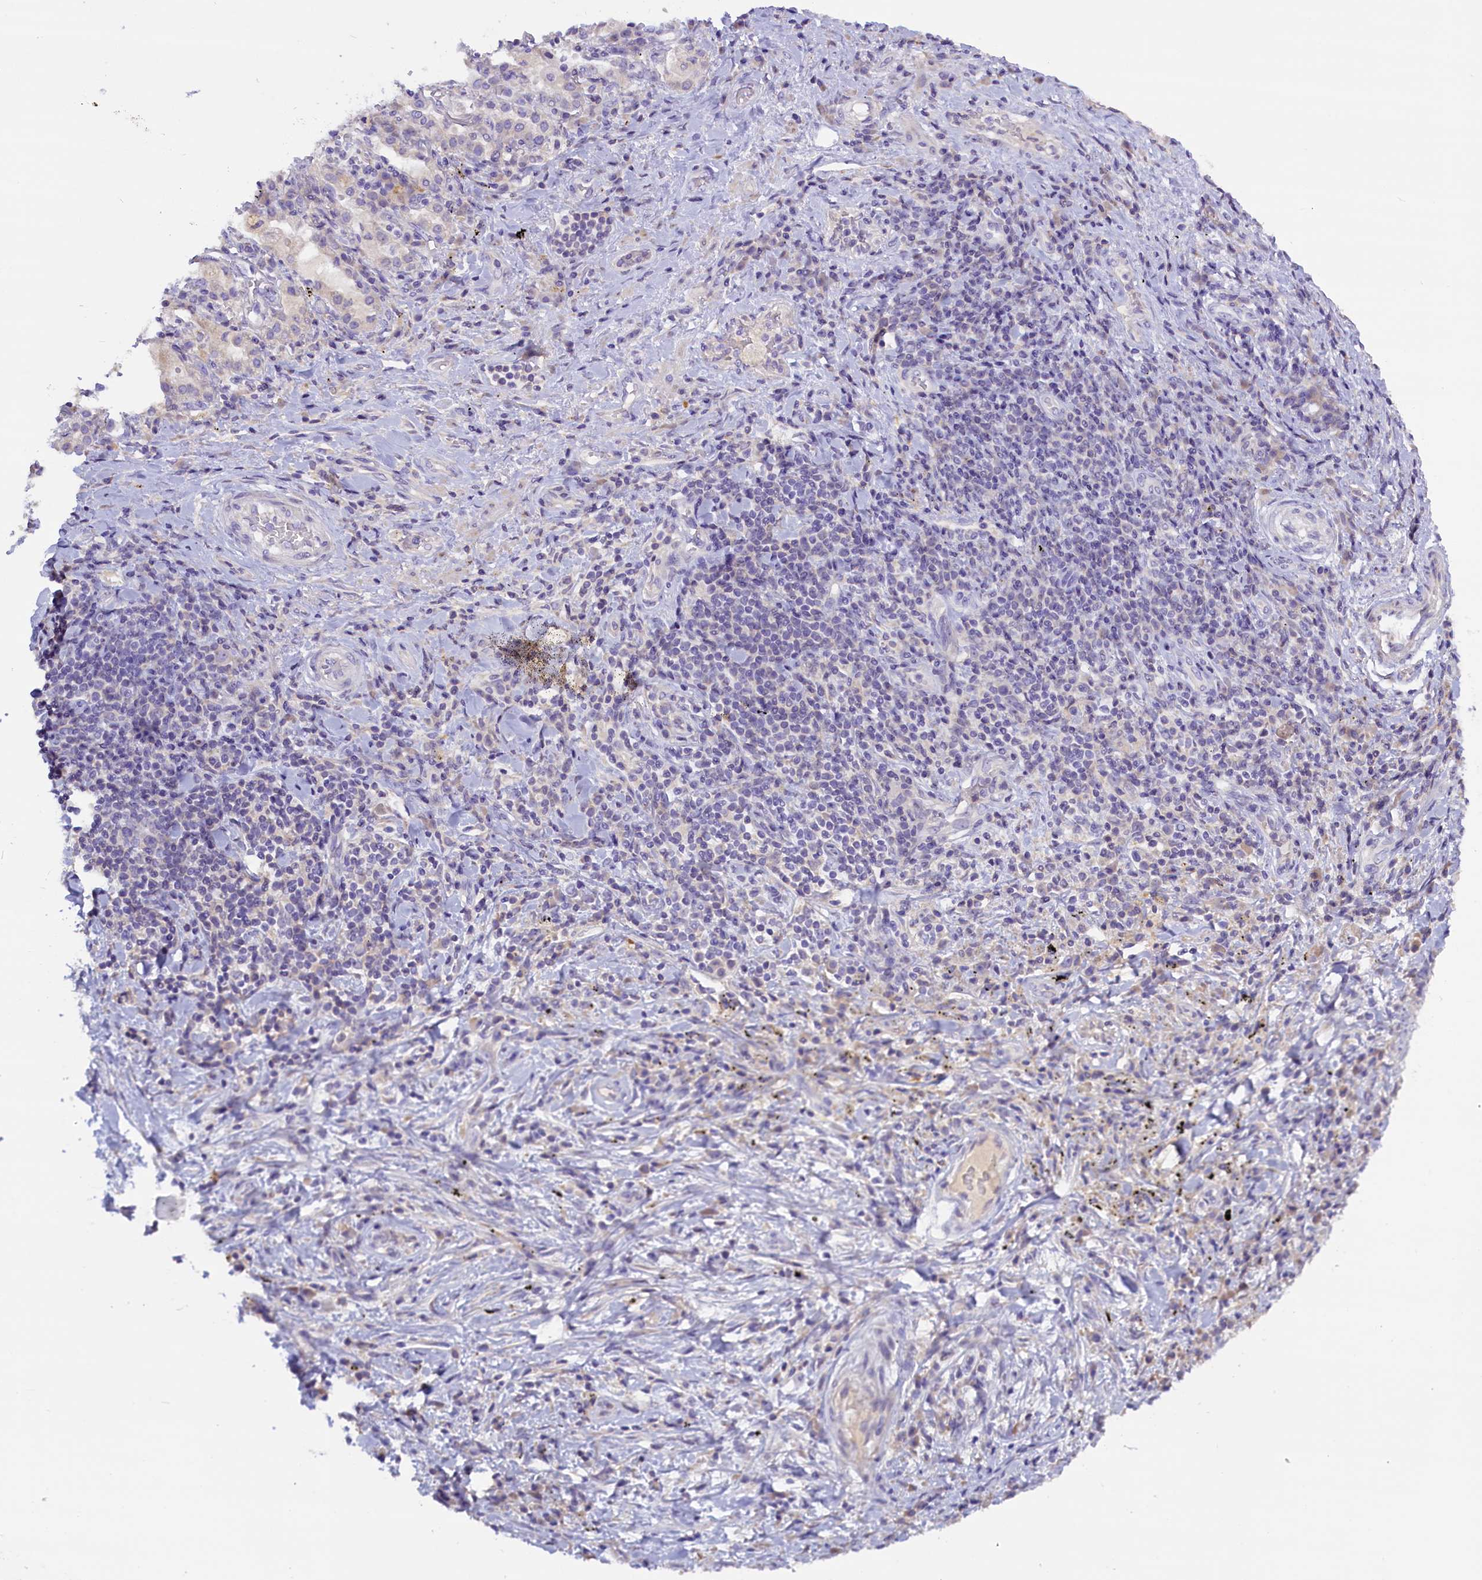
{"staining": {"intensity": "negative", "quantity": "none", "location": "none"}, "tissue": "adipose tissue", "cell_type": "Adipocytes", "image_type": "normal", "snomed": [{"axis": "morphology", "description": "Normal tissue, NOS"}, {"axis": "morphology", "description": "Squamous cell carcinoma, NOS"}, {"axis": "topography", "description": "Bronchus"}, {"axis": "topography", "description": "Lung"}], "caption": "Immunohistochemistry histopathology image of unremarkable adipose tissue: human adipose tissue stained with DAB (3,3'-diaminobenzidine) reveals no significant protein positivity in adipocytes. (DAB (3,3'-diaminobenzidine) IHC, high magnification).", "gene": "RTTN", "patient": {"sex": "male", "age": 64}}